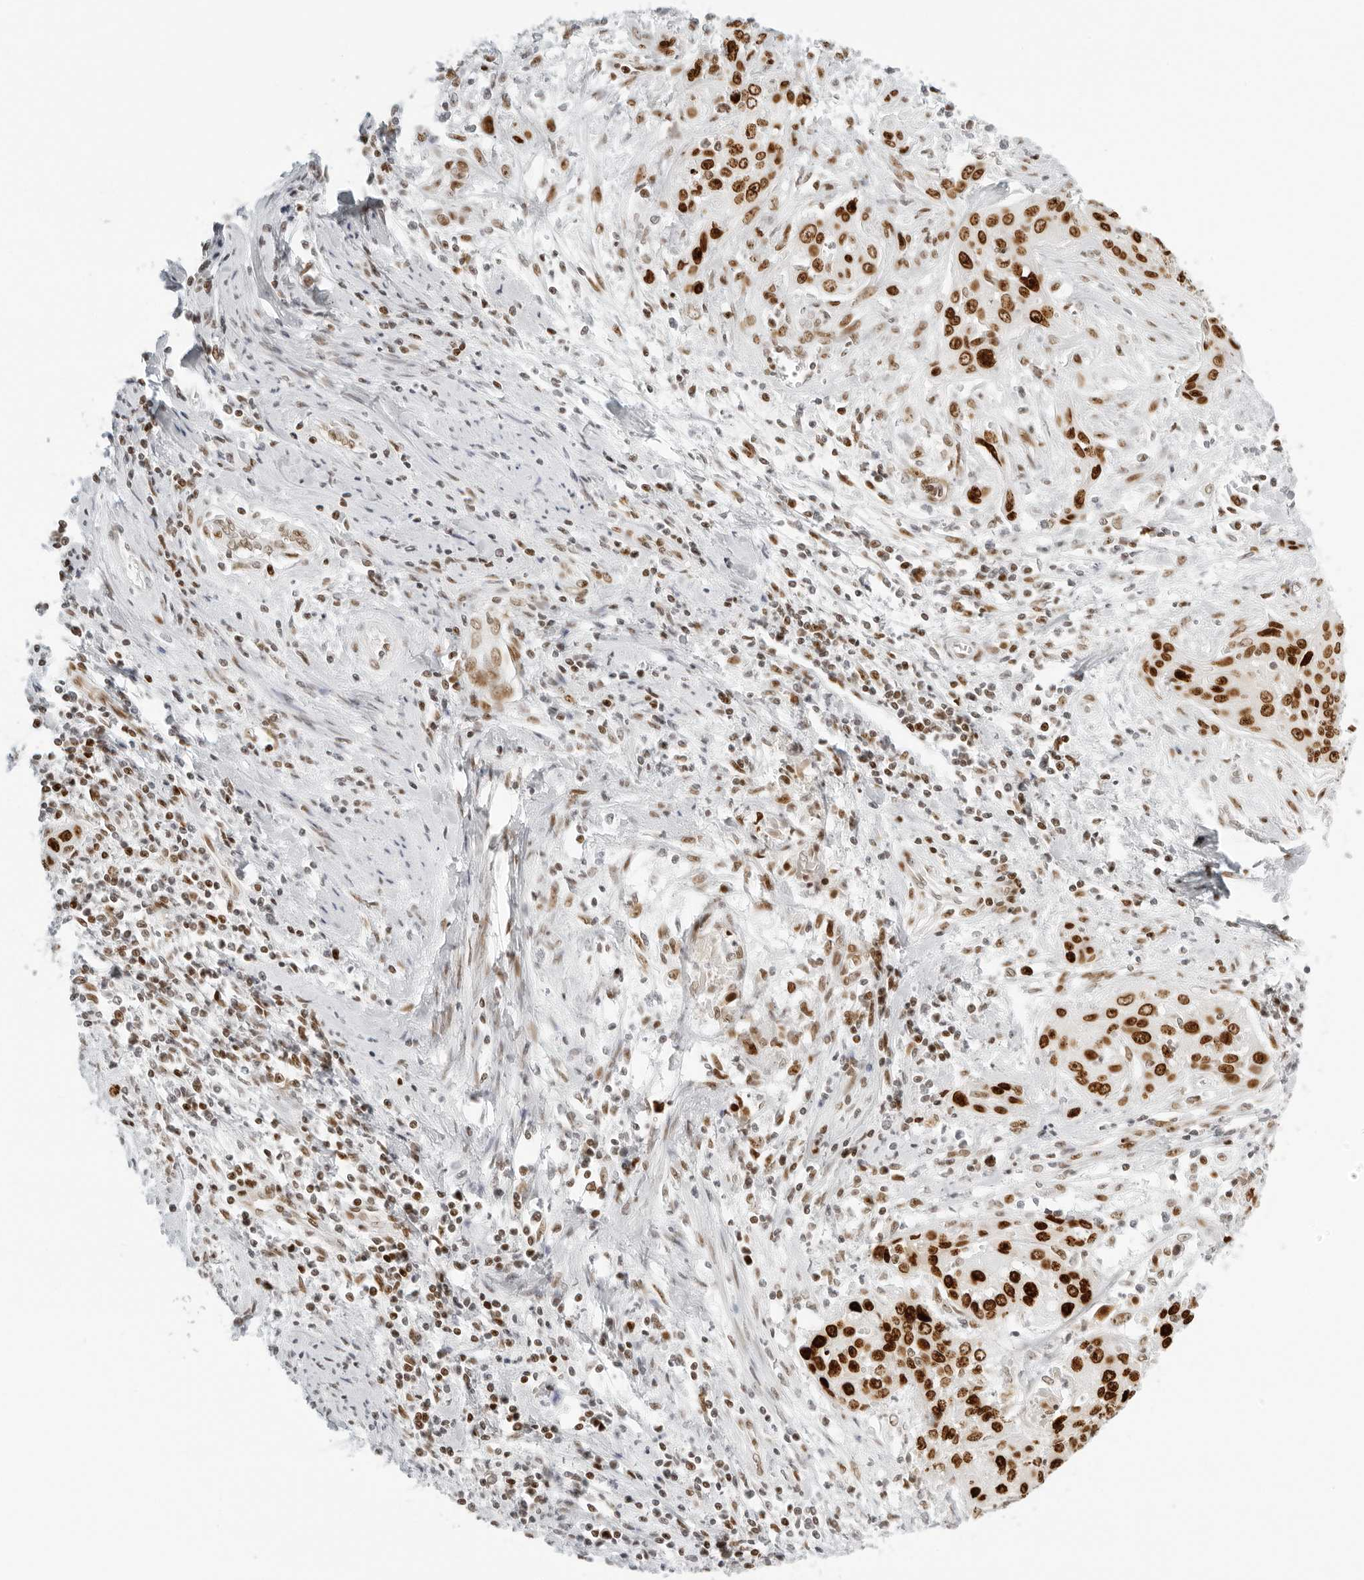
{"staining": {"intensity": "strong", "quantity": ">75%", "location": "nuclear"}, "tissue": "cervical cancer", "cell_type": "Tumor cells", "image_type": "cancer", "snomed": [{"axis": "morphology", "description": "Squamous cell carcinoma, NOS"}, {"axis": "topography", "description": "Cervix"}], "caption": "Strong nuclear protein expression is identified in about >75% of tumor cells in cervical squamous cell carcinoma. (Brightfield microscopy of DAB IHC at high magnification).", "gene": "RCC1", "patient": {"sex": "female", "age": 55}}